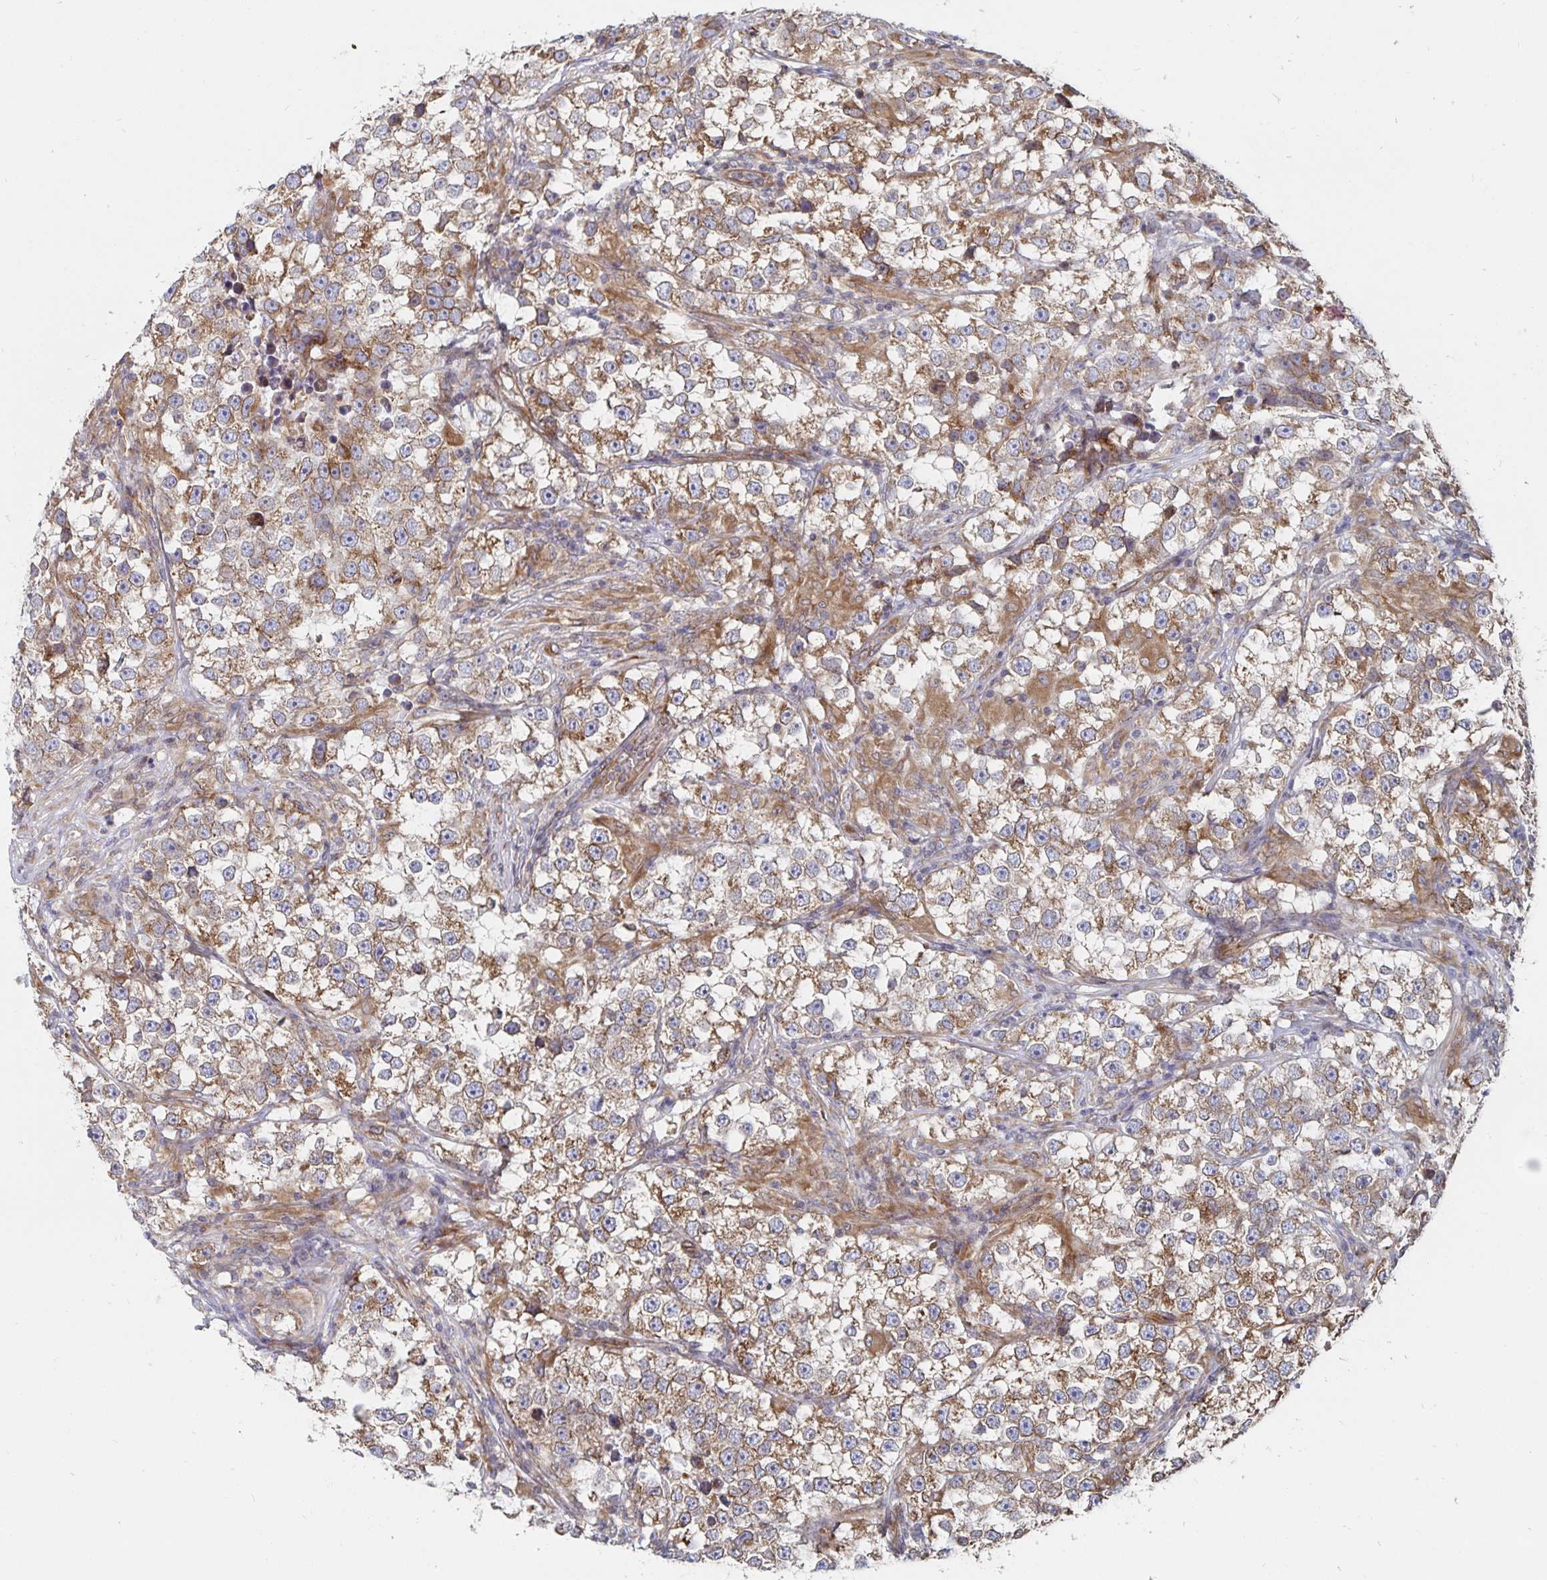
{"staining": {"intensity": "moderate", "quantity": ">75%", "location": "cytoplasmic/membranous"}, "tissue": "testis cancer", "cell_type": "Tumor cells", "image_type": "cancer", "snomed": [{"axis": "morphology", "description": "Seminoma, NOS"}, {"axis": "topography", "description": "Testis"}], "caption": "Testis cancer stained with a protein marker demonstrates moderate staining in tumor cells.", "gene": "BCAP29", "patient": {"sex": "male", "age": 46}}